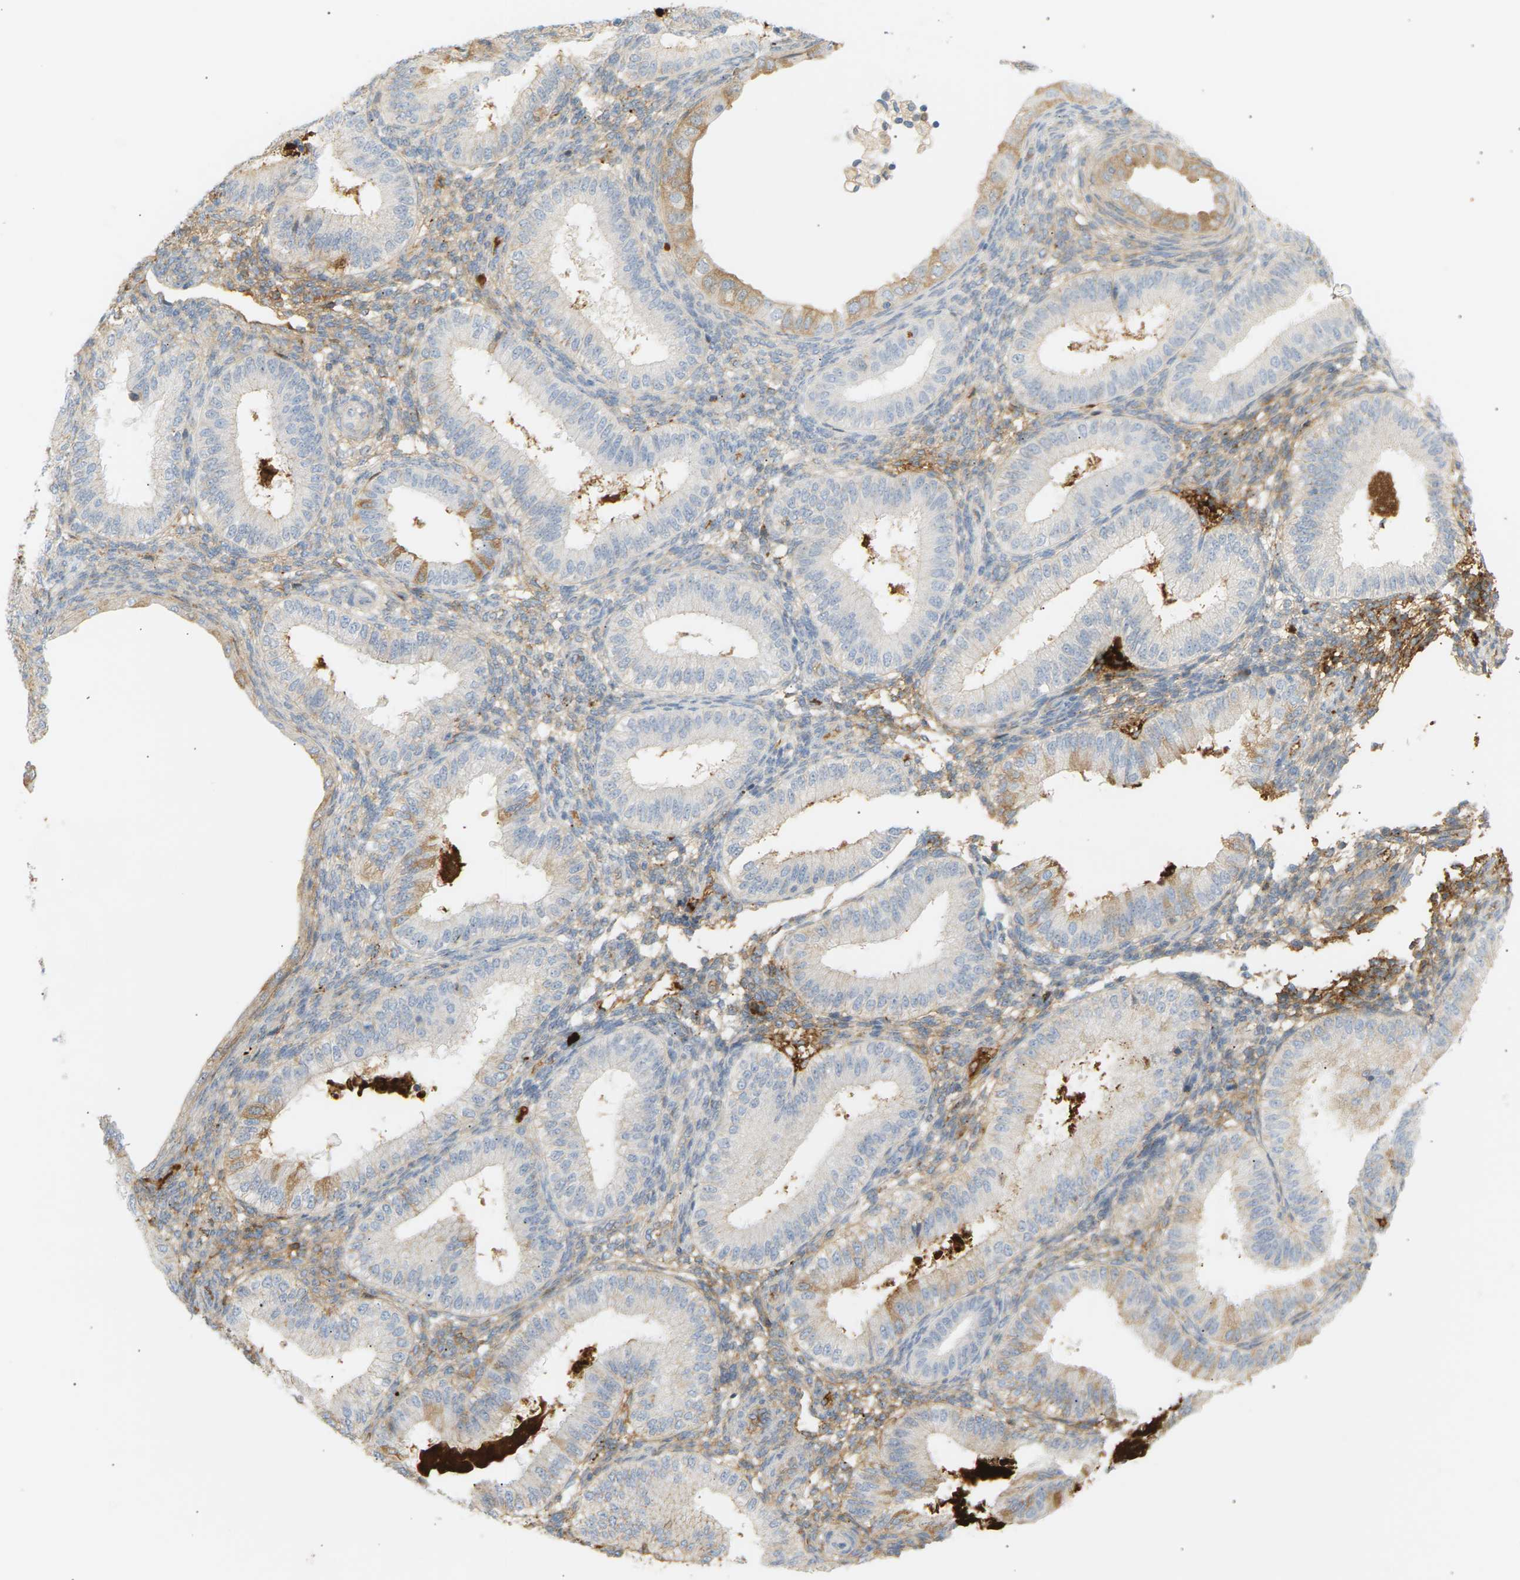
{"staining": {"intensity": "weak", "quantity": "25%-75%", "location": "cytoplasmic/membranous"}, "tissue": "endometrium", "cell_type": "Cells in endometrial stroma", "image_type": "normal", "snomed": [{"axis": "morphology", "description": "Normal tissue, NOS"}, {"axis": "topography", "description": "Endometrium"}], "caption": "Cells in endometrial stroma exhibit low levels of weak cytoplasmic/membranous staining in approximately 25%-75% of cells in normal endometrium. Using DAB (brown) and hematoxylin (blue) stains, captured at high magnification using brightfield microscopy.", "gene": "IGLC3", "patient": {"sex": "female", "age": 39}}